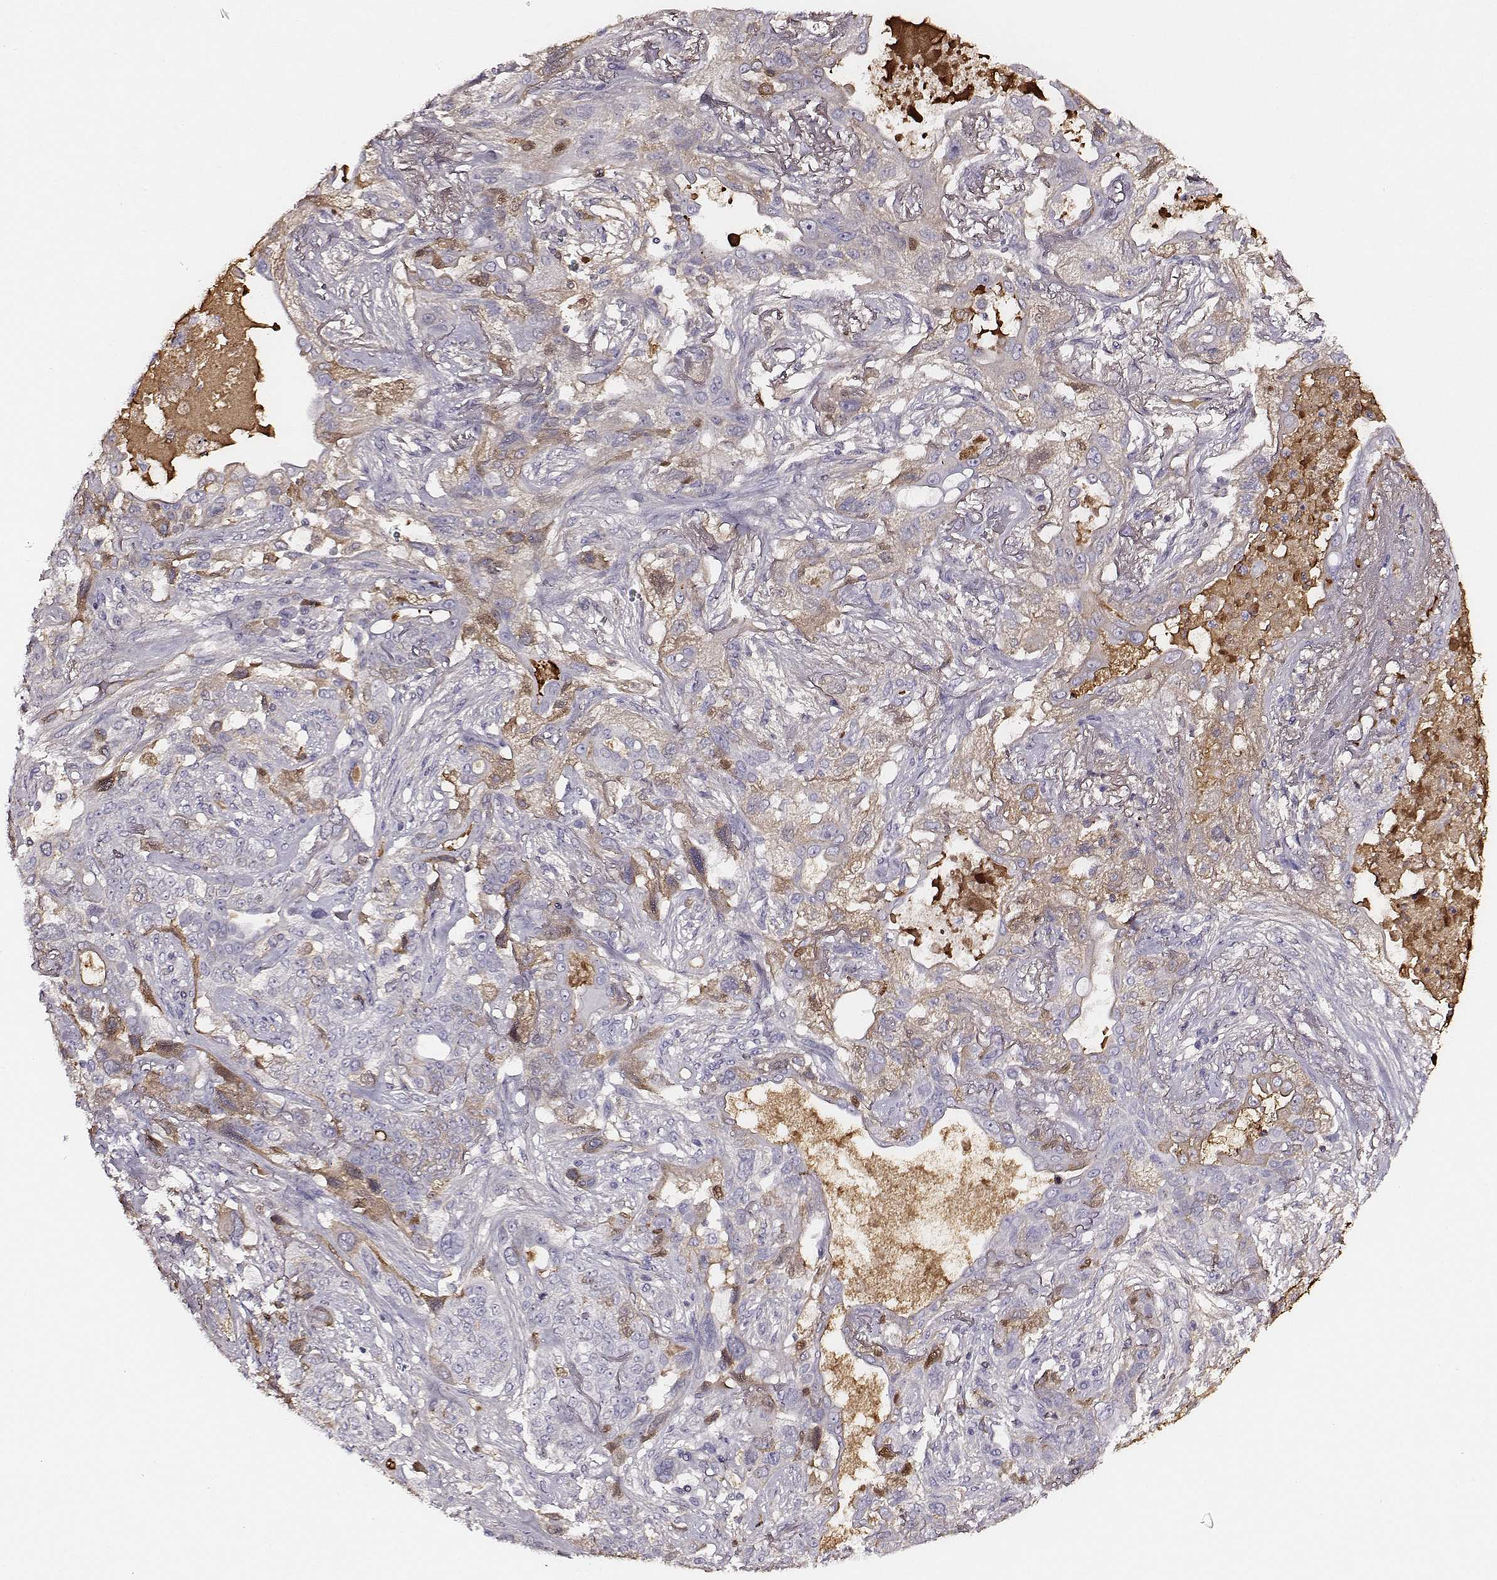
{"staining": {"intensity": "negative", "quantity": "none", "location": "none"}, "tissue": "lung cancer", "cell_type": "Tumor cells", "image_type": "cancer", "snomed": [{"axis": "morphology", "description": "Squamous cell carcinoma, NOS"}, {"axis": "topography", "description": "Lung"}], "caption": "DAB (3,3'-diaminobenzidine) immunohistochemical staining of lung squamous cell carcinoma shows no significant staining in tumor cells.", "gene": "TF", "patient": {"sex": "female", "age": 70}}